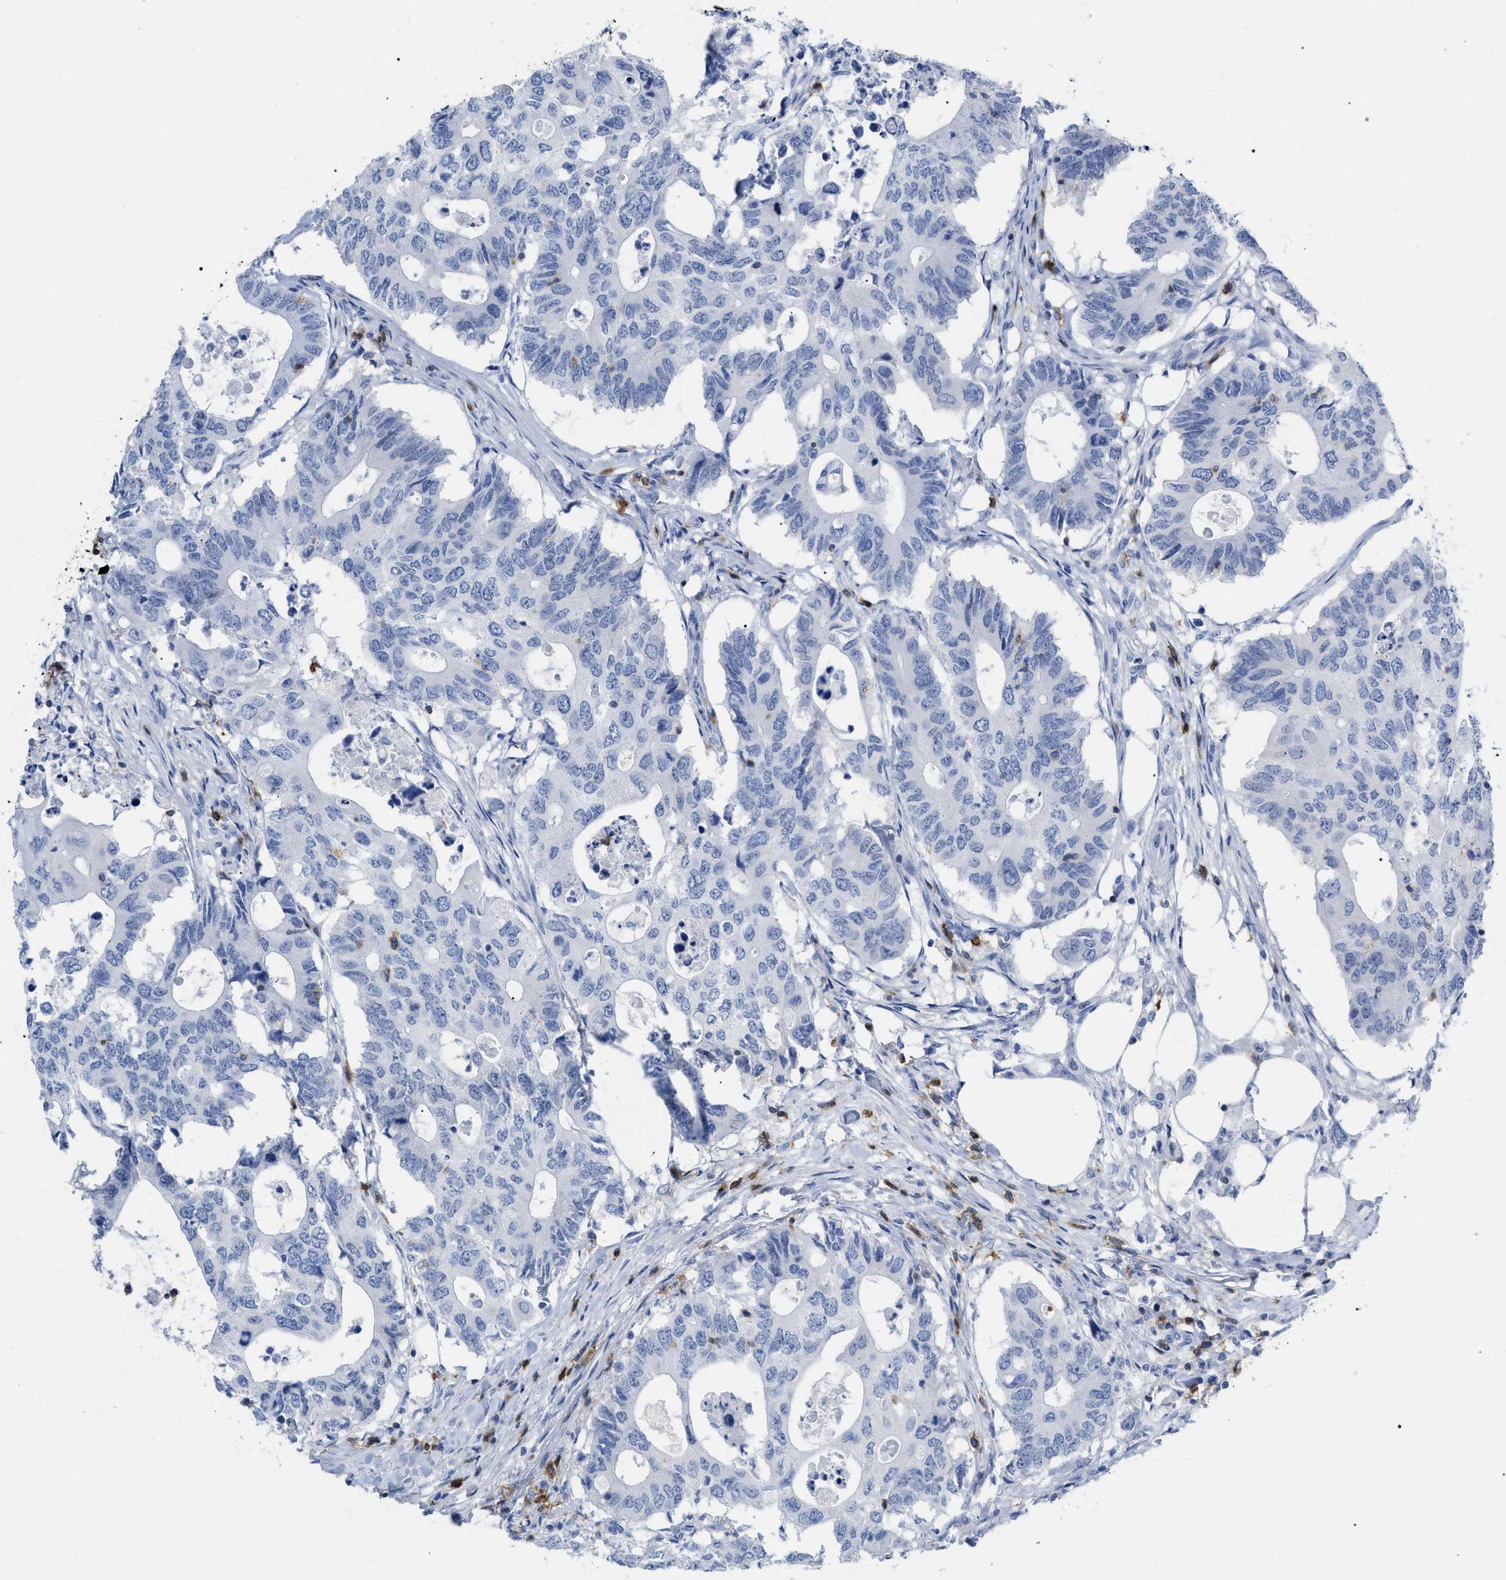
{"staining": {"intensity": "negative", "quantity": "none", "location": "none"}, "tissue": "colorectal cancer", "cell_type": "Tumor cells", "image_type": "cancer", "snomed": [{"axis": "morphology", "description": "Adenocarcinoma, NOS"}, {"axis": "topography", "description": "Colon"}], "caption": "A photomicrograph of colorectal cancer (adenocarcinoma) stained for a protein exhibits no brown staining in tumor cells.", "gene": "CD5", "patient": {"sex": "male", "age": 71}}